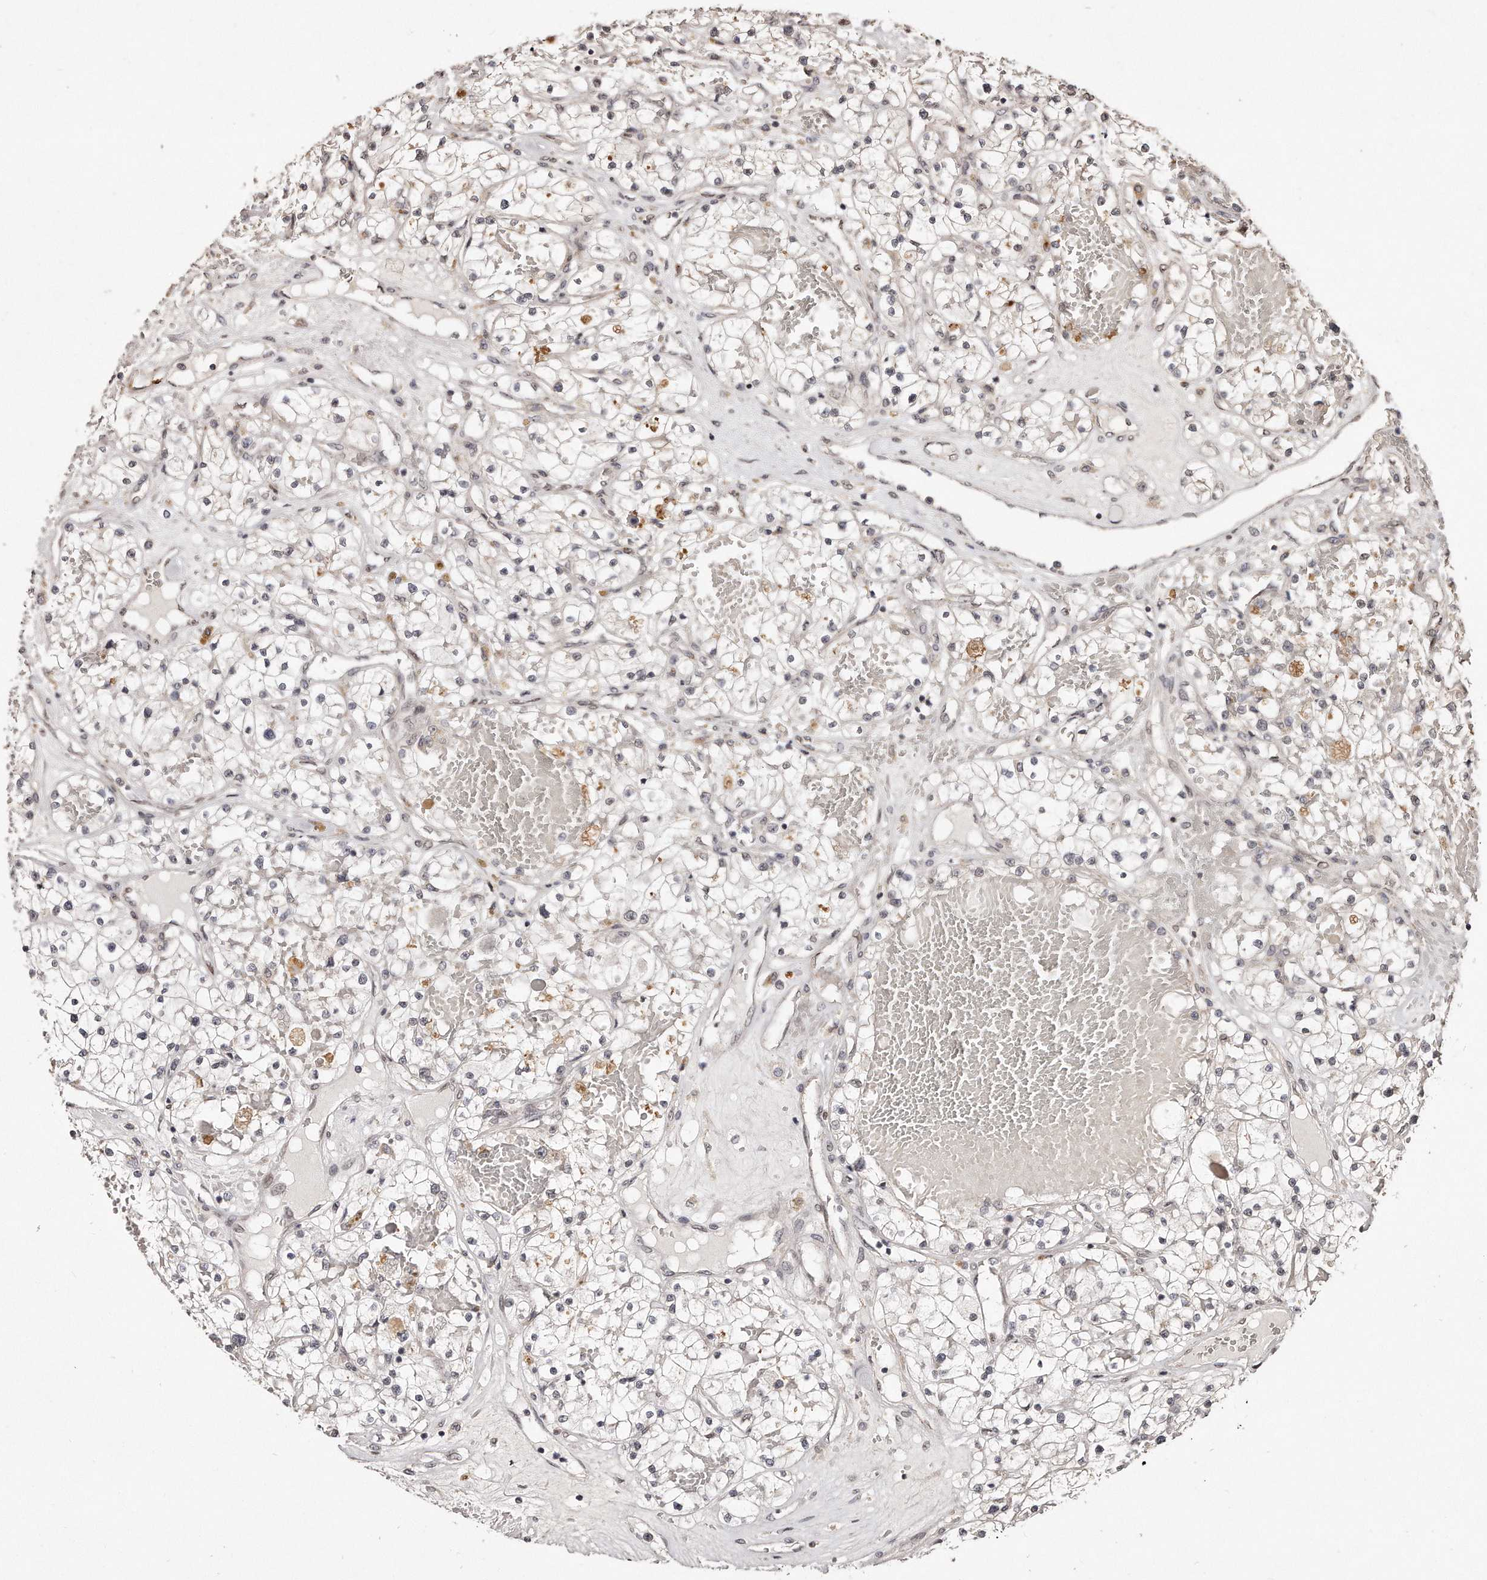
{"staining": {"intensity": "negative", "quantity": "none", "location": "none"}, "tissue": "renal cancer", "cell_type": "Tumor cells", "image_type": "cancer", "snomed": [{"axis": "morphology", "description": "Normal tissue, NOS"}, {"axis": "morphology", "description": "Adenocarcinoma, NOS"}, {"axis": "topography", "description": "Kidney"}], "caption": "Renal adenocarcinoma stained for a protein using immunohistochemistry demonstrates no staining tumor cells.", "gene": "HASPIN", "patient": {"sex": "male", "age": 68}}